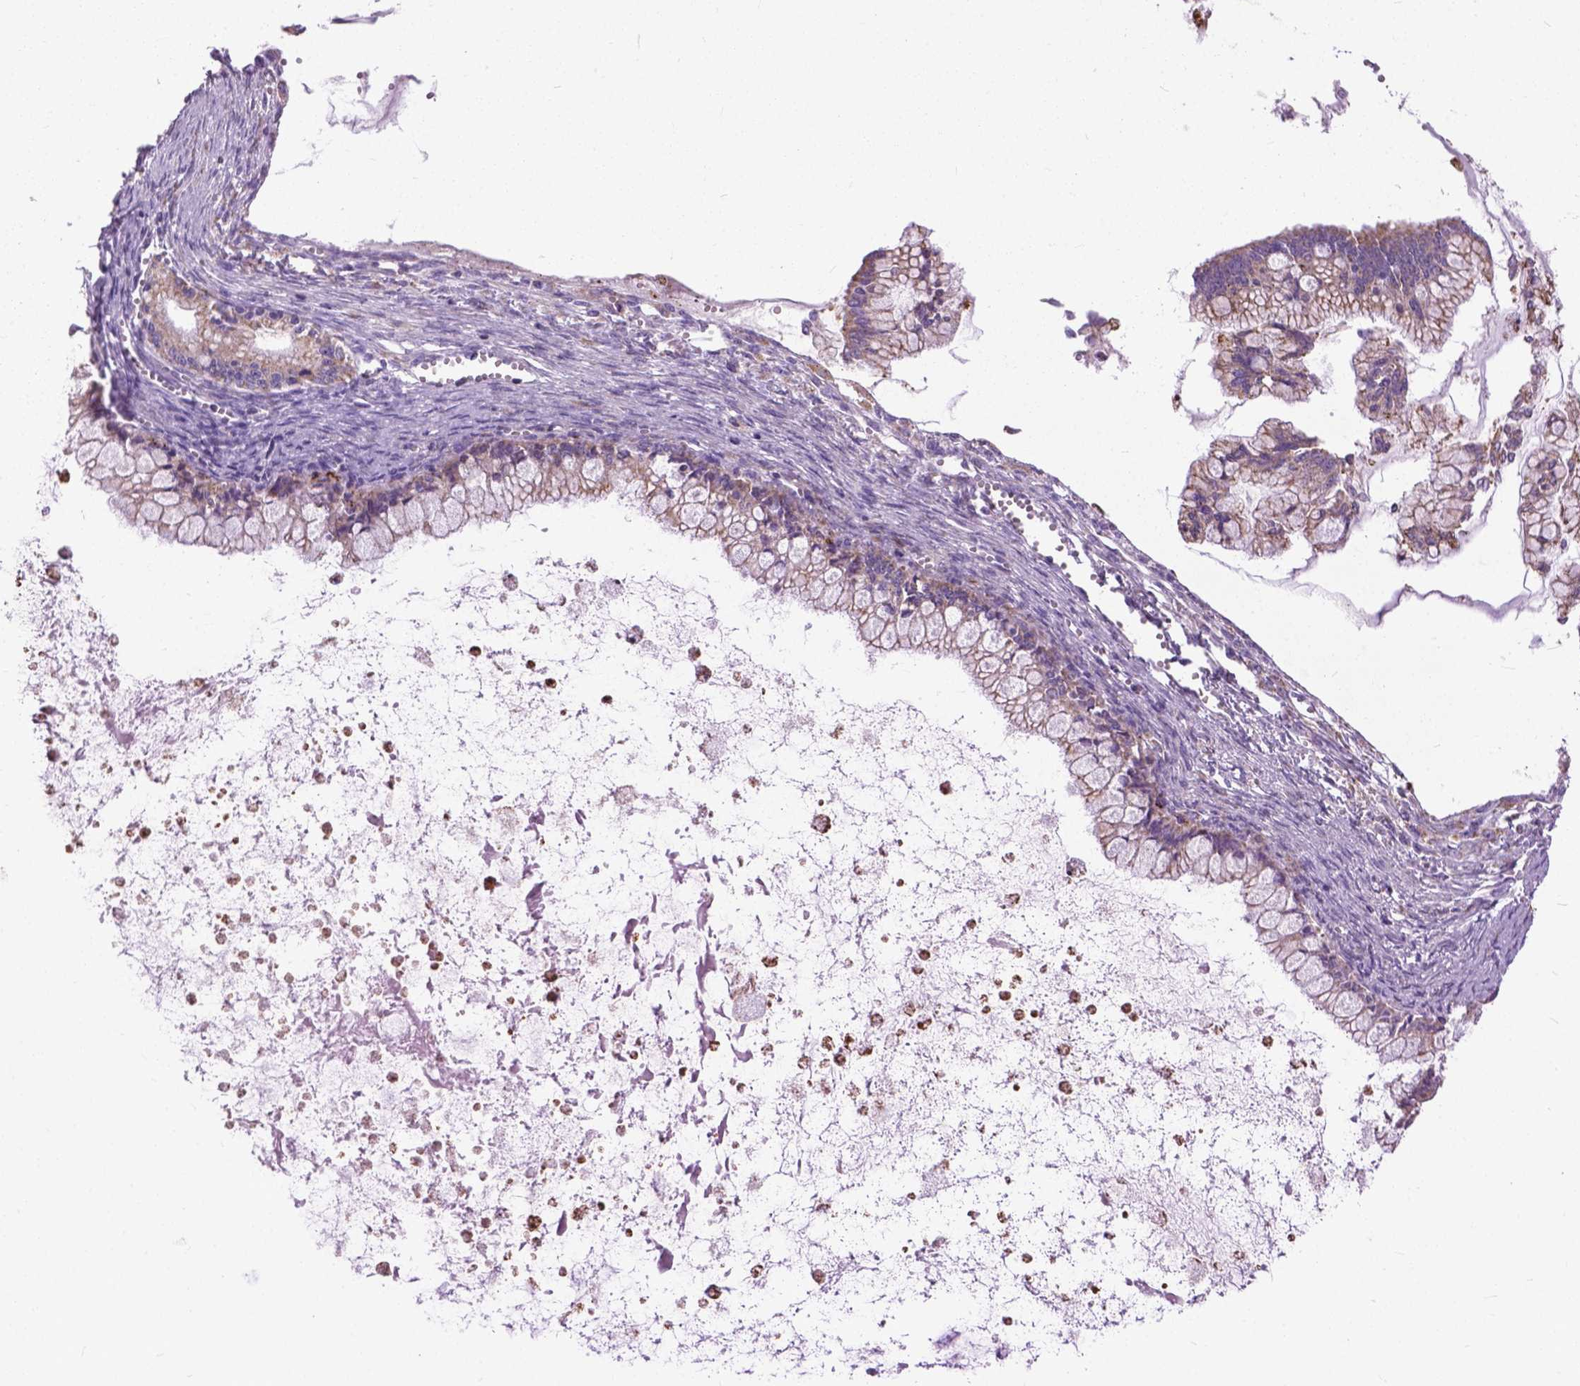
{"staining": {"intensity": "weak", "quantity": ">75%", "location": "cytoplasmic/membranous"}, "tissue": "ovarian cancer", "cell_type": "Tumor cells", "image_type": "cancer", "snomed": [{"axis": "morphology", "description": "Cystadenocarcinoma, mucinous, NOS"}, {"axis": "topography", "description": "Ovary"}], "caption": "A micrograph of ovarian cancer (mucinous cystadenocarcinoma) stained for a protein exhibits weak cytoplasmic/membranous brown staining in tumor cells. The staining was performed using DAB to visualize the protein expression in brown, while the nuclei were stained in blue with hematoxylin (Magnification: 20x).", "gene": "VDAC1", "patient": {"sex": "female", "age": 67}}